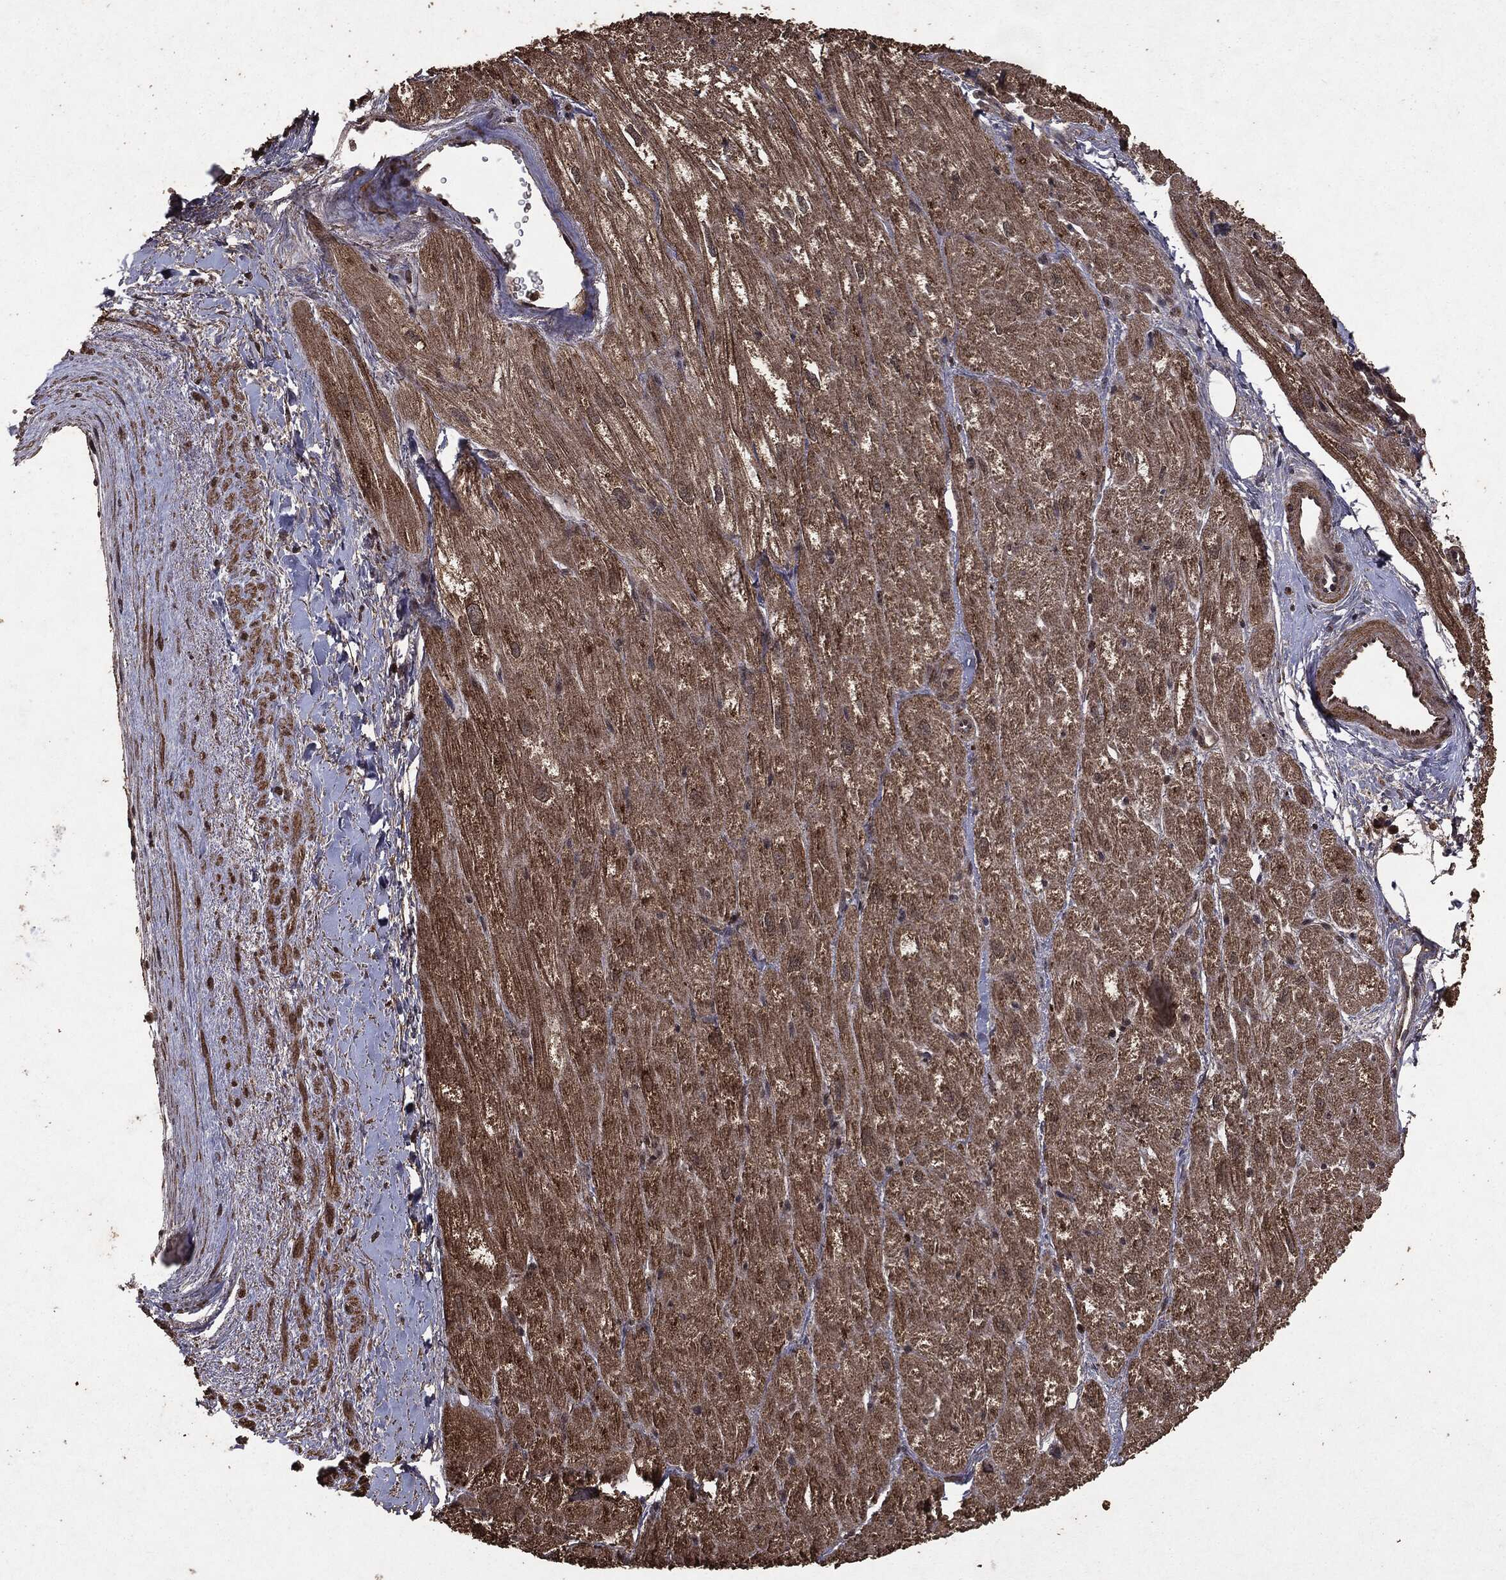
{"staining": {"intensity": "moderate", "quantity": "25%-75%", "location": "cytoplasmic/membranous"}, "tissue": "heart muscle", "cell_type": "Cardiomyocytes", "image_type": "normal", "snomed": [{"axis": "morphology", "description": "Normal tissue, NOS"}, {"axis": "topography", "description": "Heart"}], "caption": "Cardiomyocytes demonstrate medium levels of moderate cytoplasmic/membranous staining in approximately 25%-75% of cells in normal human heart muscle. (DAB (3,3'-diaminobenzidine) IHC, brown staining for protein, blue staining for nuclei).", "gene": "NME1", "patient": {"sex": "male", "age": 62}}